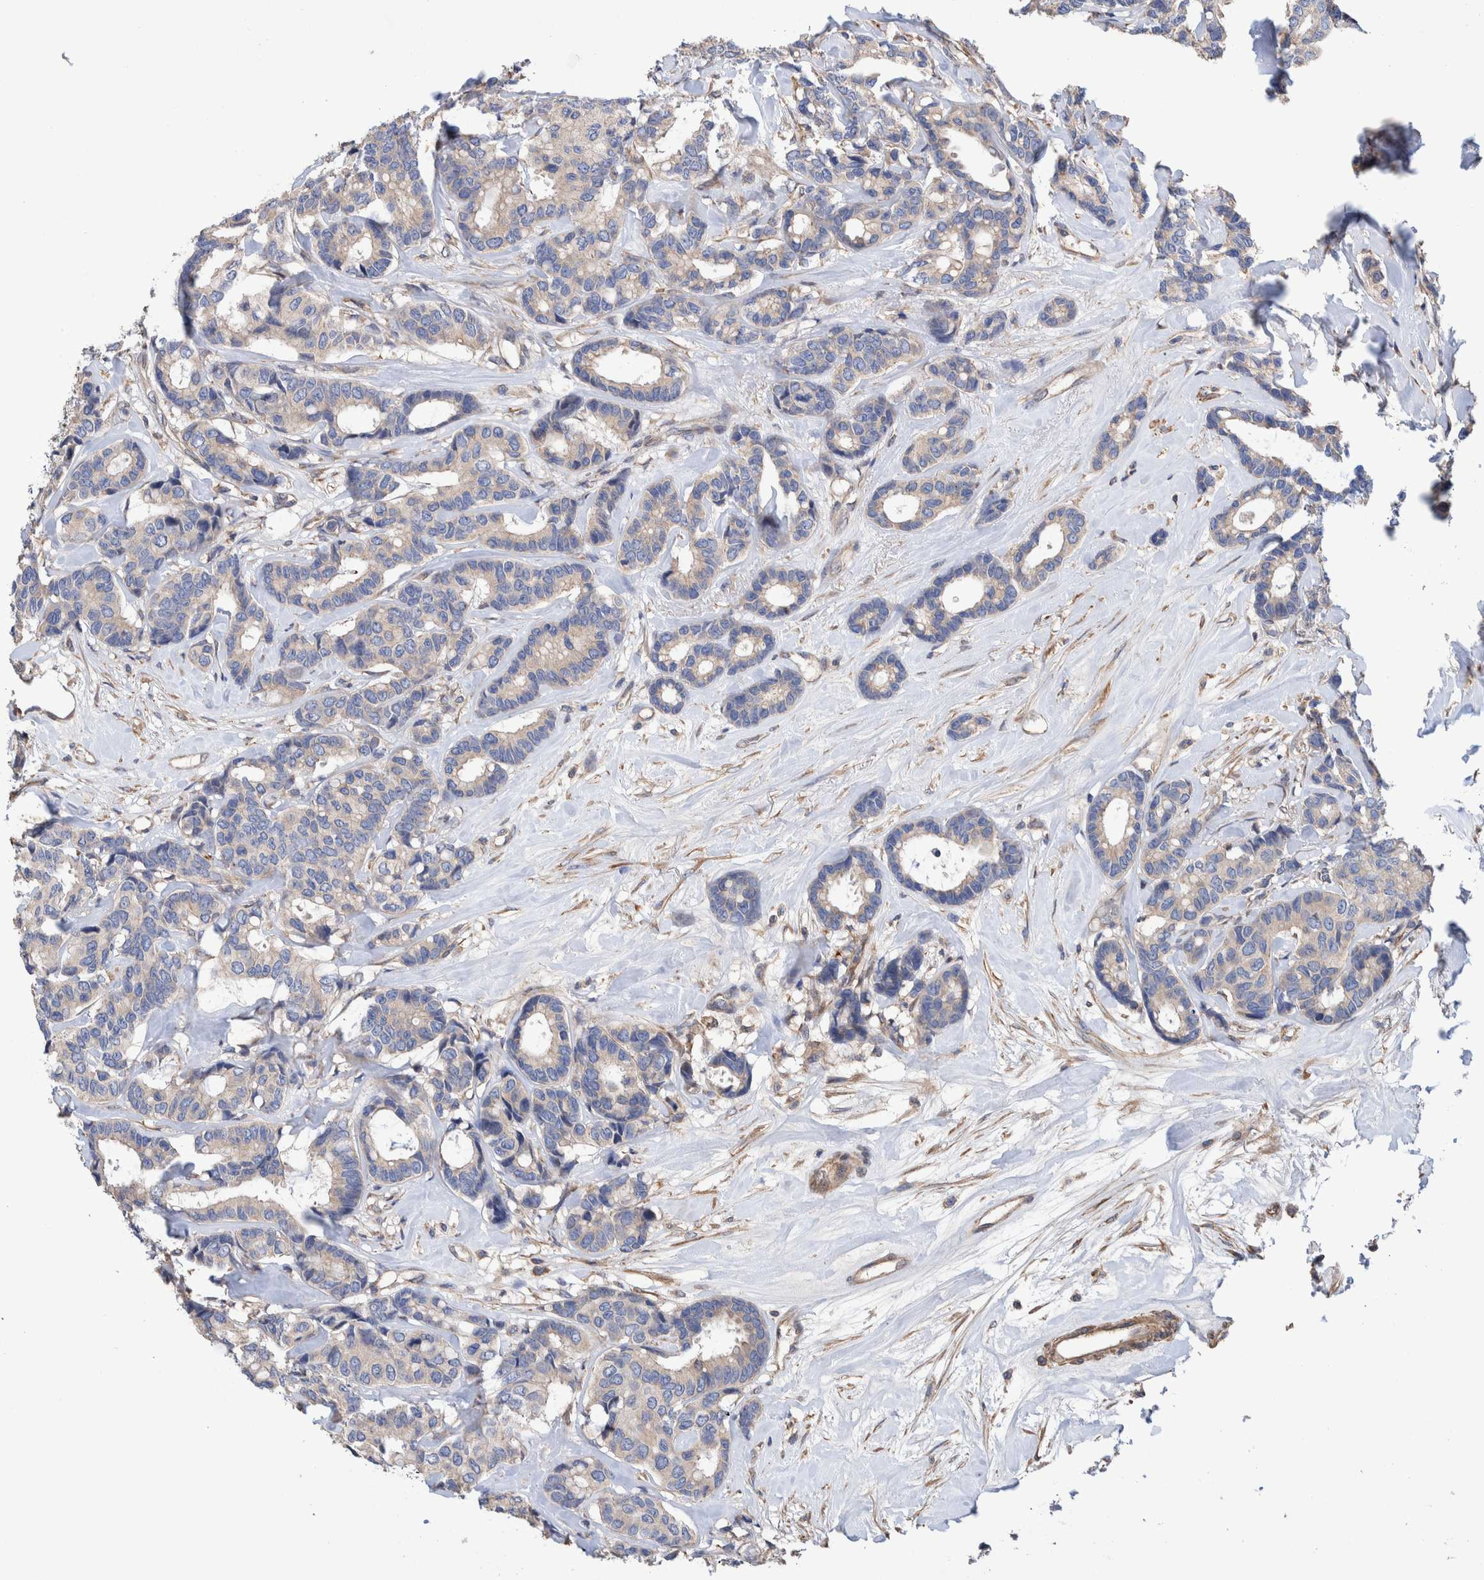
{"staining": {"intensity": "weak", "quantity": "<25%", "location": "cytoplasmic/membranous"}, "tissue": "breast cancer", "cell_type": "Tumor cells", "image_type": "cancer", "snomed": [{"axis": "morphology", "description": "Duct carcinoma"}, {"axis": "topography", "description": "Breast"}], "caption": "Immunohistochemistry of breast intraductal carcinoma reveals no positivity in tumor cells.", "gene": "SLC45A4", "patient": {"sex": "female", "age": 87}}